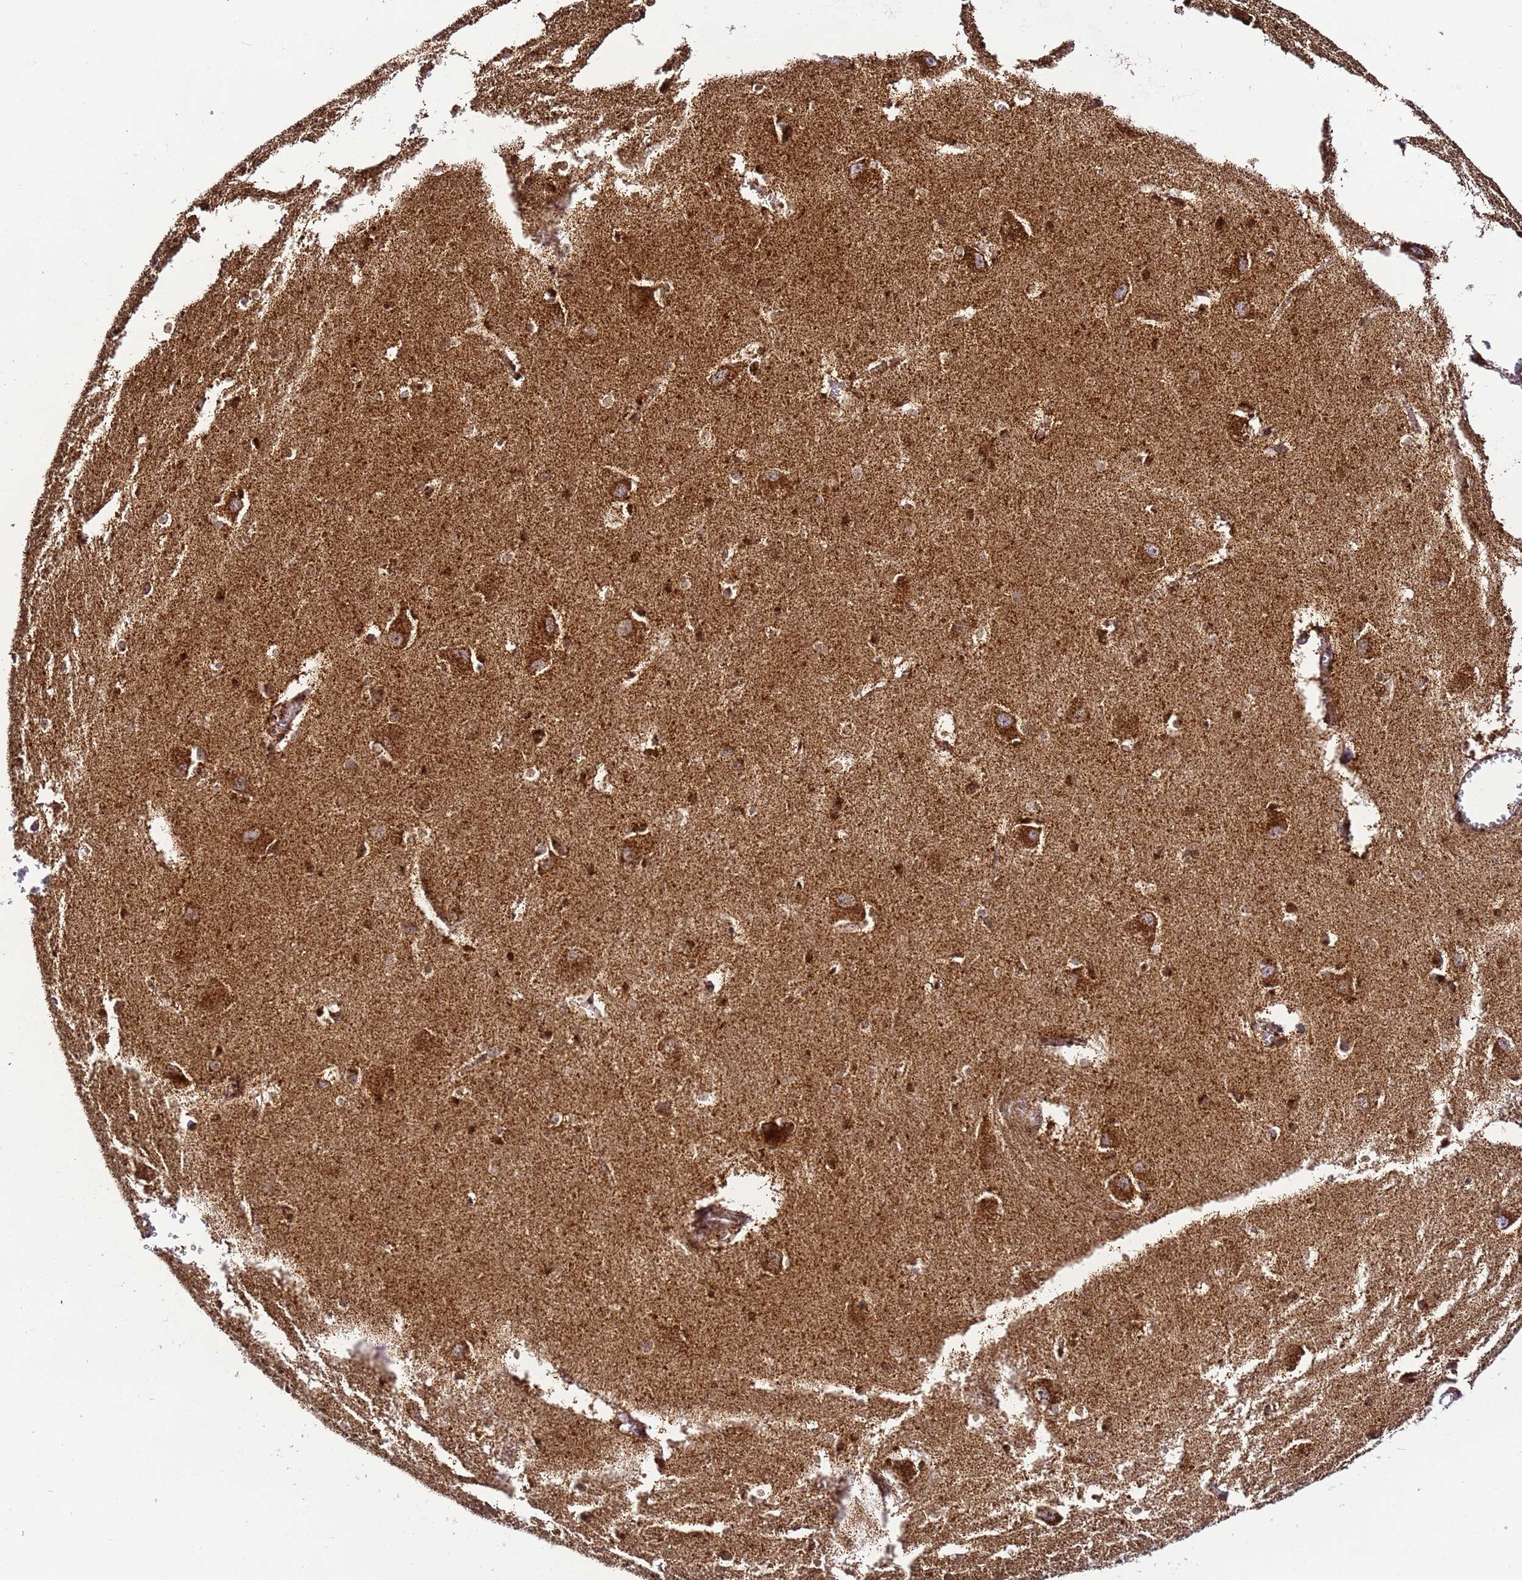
{"staining": {"intensity": "strong", "quantity": "25%-75%", "location": "cytoplasmic/membranous,nuclear"}, "tissue": "caudate", "cell_type": "Glial cells", "image_type": "normal", "snomed": [{"axis": "morphology", "description": "Normal tissue, NOS"}, {"axis": "topography", "description": "Lateral ventricle wall"}], "caption": "Strong cytoplasmic/membranous,nuclear expression for a protein is present in approximately 25%-75% of glial cells of unremarkable caudate using immunohistochemistry.", "gene": "HSPE1", "patient": {"sex": "male", "age": 37}}